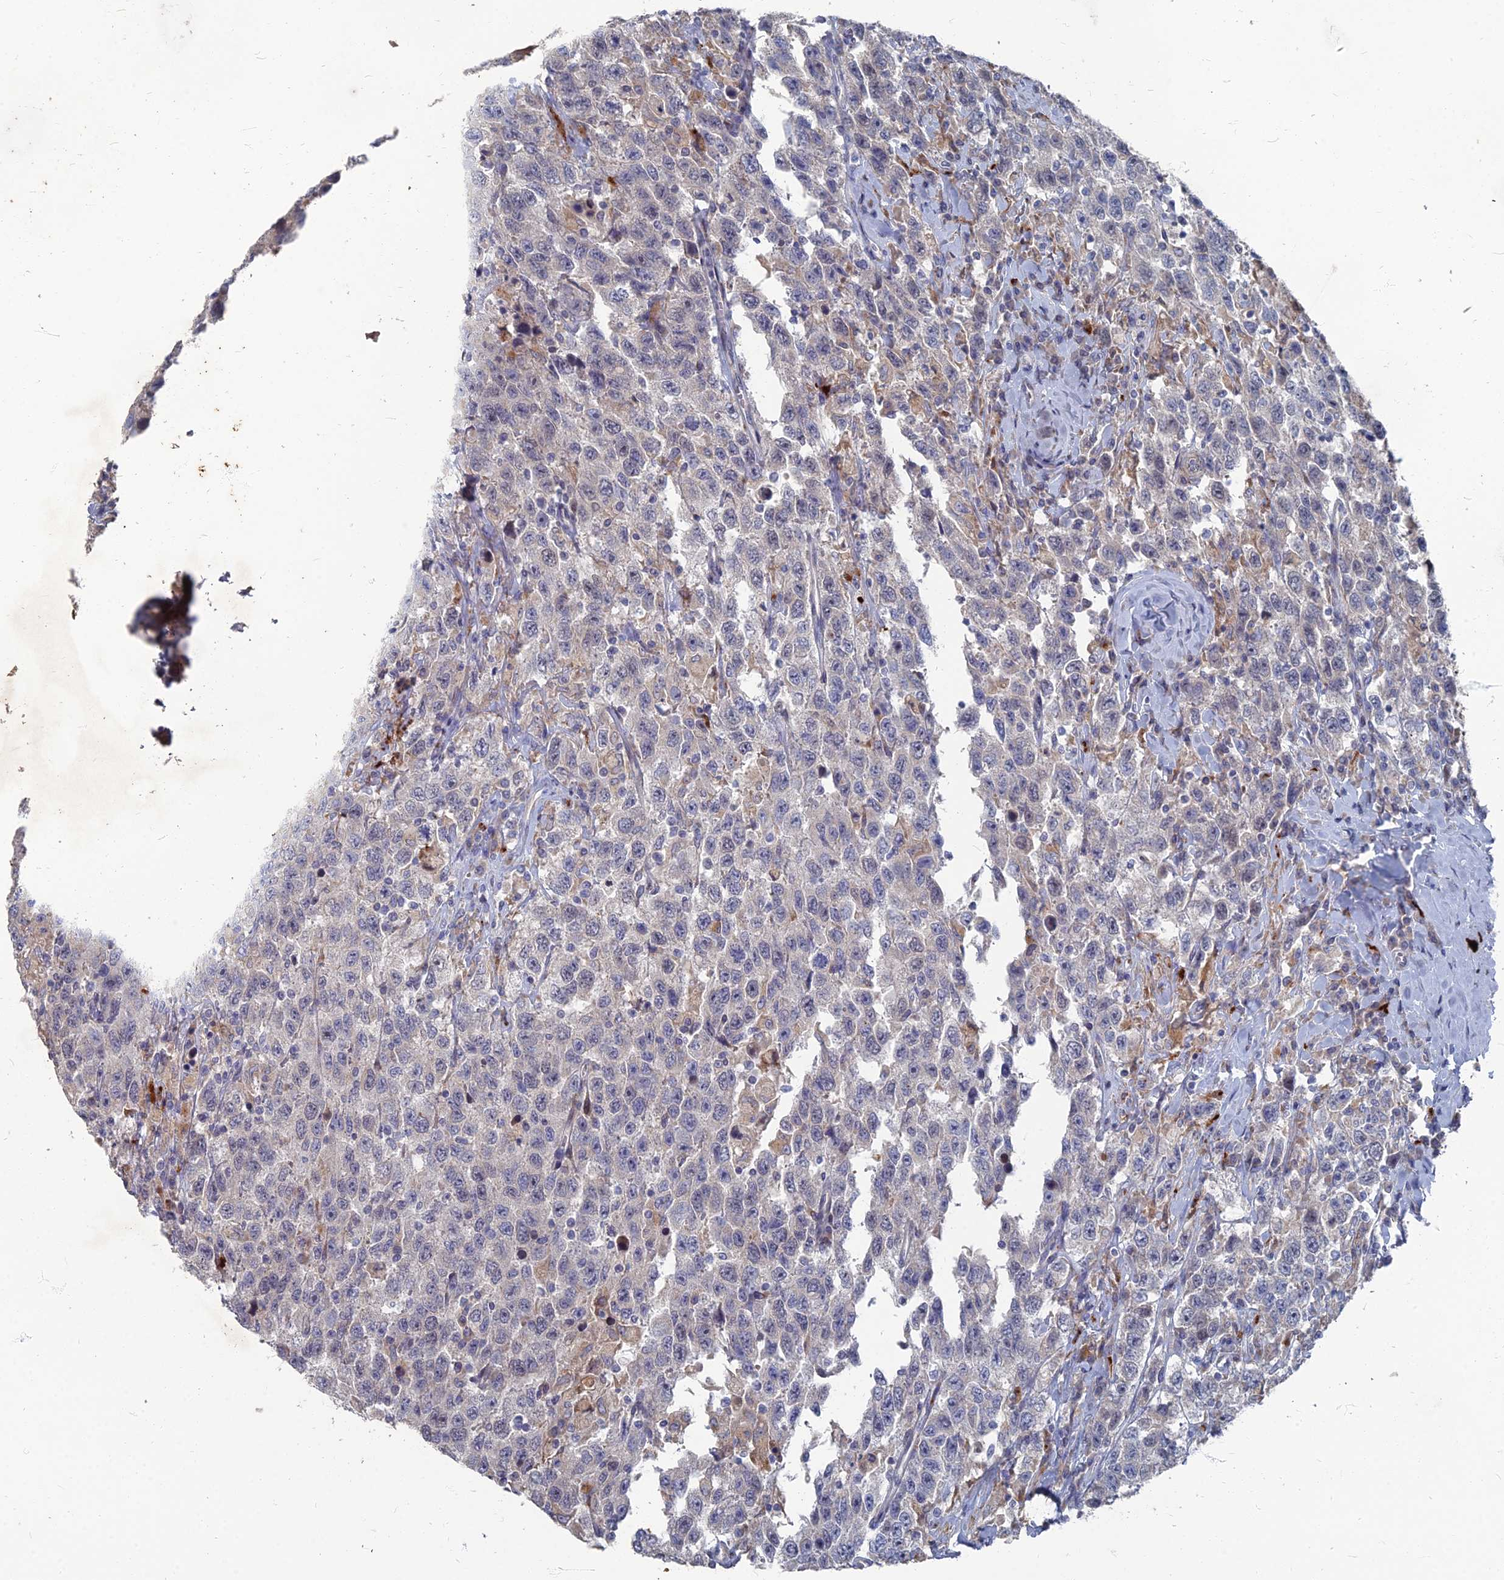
{"staining": {"intensity": "negative", "quantity": "none", "location": "none"}, "tissue": "testis cancer", "cell_type": "Tumor cells", "image_type": "cancer", "snomed": [{"axis": "morphology", "description": "Seminoma, NOS"}, {"axis": "topography", "description": "Testis"}], "caption": "The immunohistochemistry (IHC) histopathology image has no significant expression in tumor cells of testis seminoma tissue.", "gene": "TMEM128", "patient": {"sex": "male", "age": 65}}